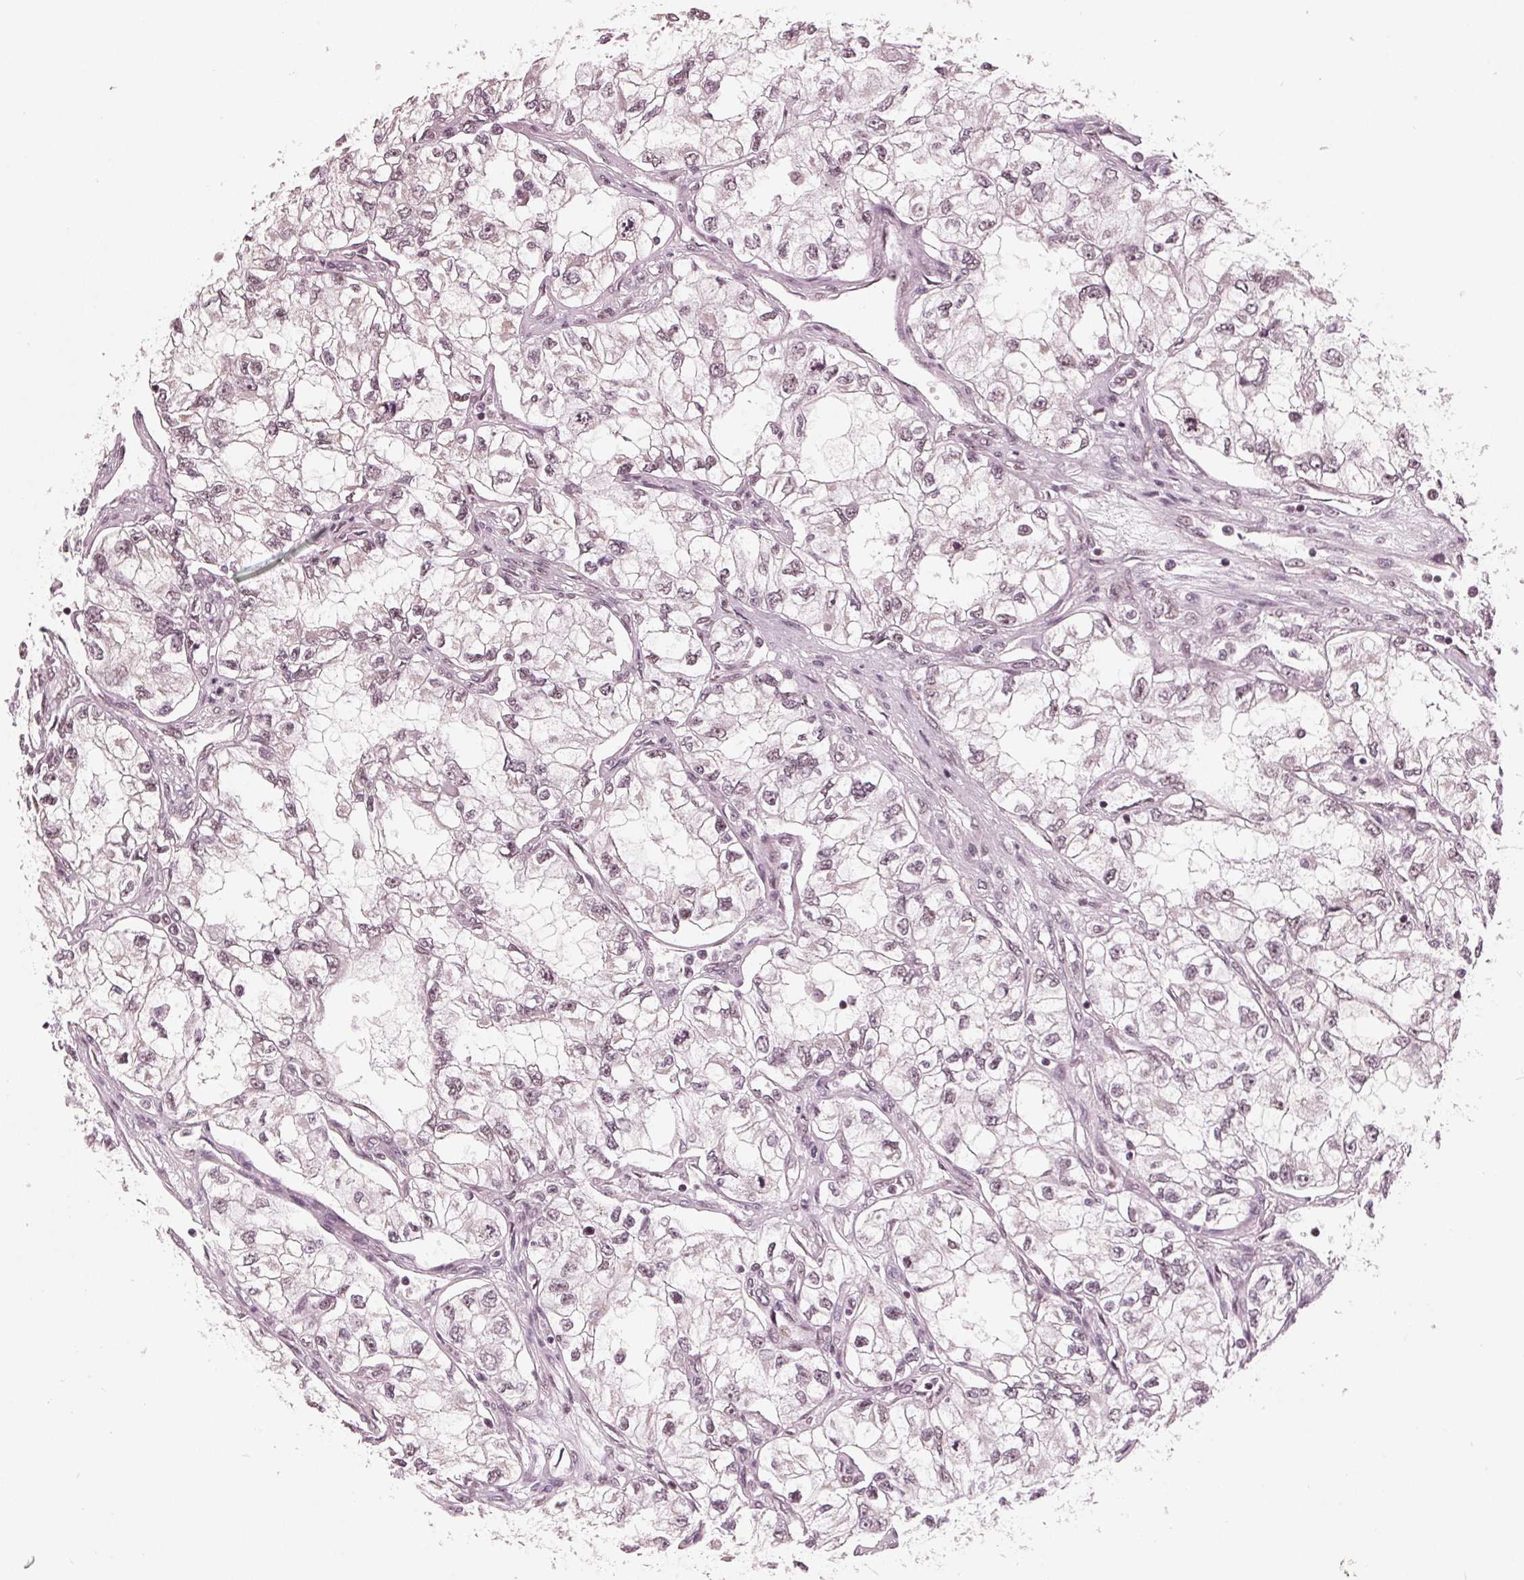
{"staining": {"intensity": "negative", "quantity": "none", "location": "none"}, "tissue": "renal cancer", "cell_type": "Tumor cells", "image_type": "cancer", "snomed": [{"axis": "morphology", "description": "Adenocarcinoma, NOS"}, {"axis": "topography", "description": "Kidney"}], "caption": "There is no significant staining in tumor cells of adenocarcinoma (renal).", "gene": "ADPRHL1", "patient": {"sex": "female", "age": 59}}